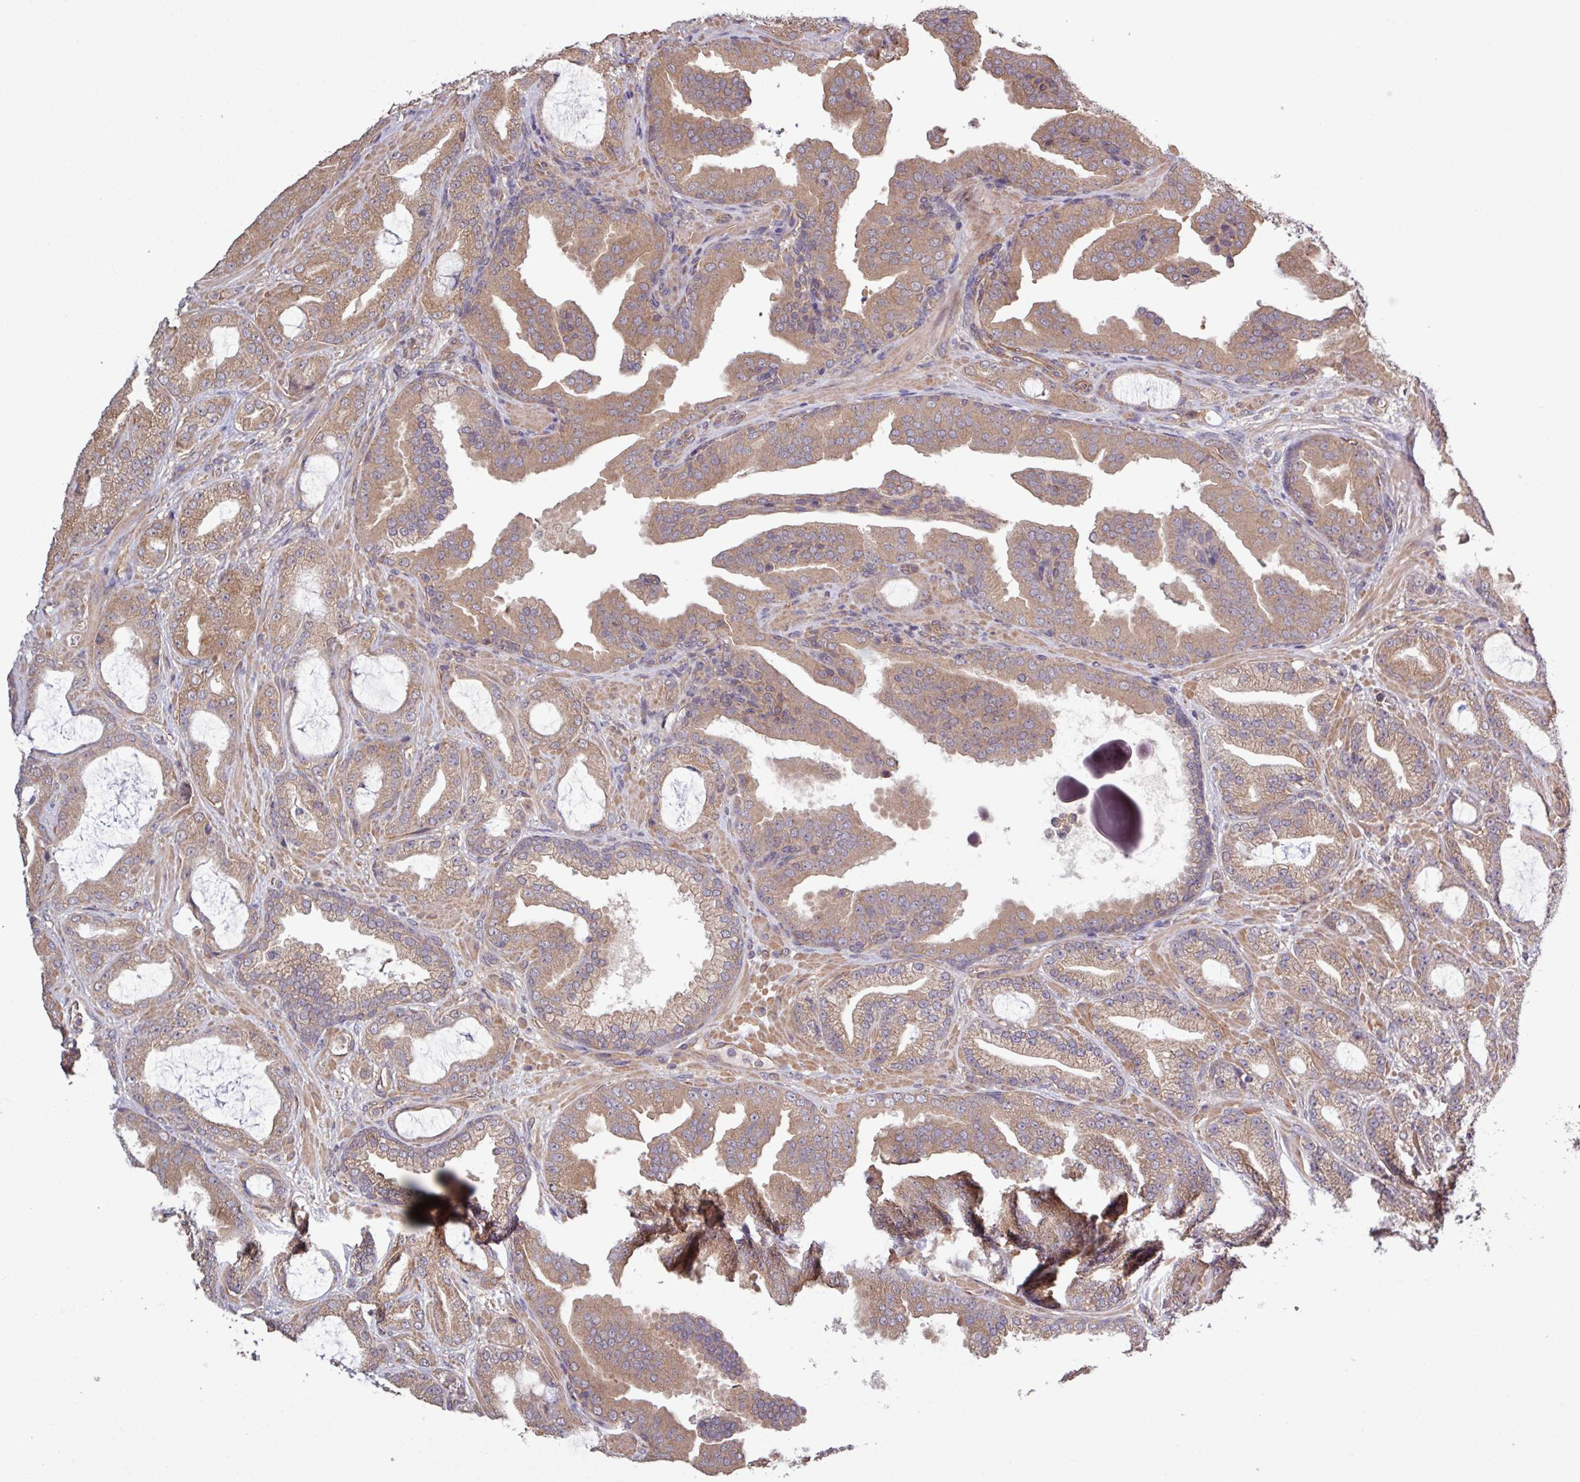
{"staining": {"intensity": "moderate", "quantity": ">75%", "location": "cytoplasmic/membranous"}, "tissue": "prostate cancer", "cell_type": "Tumor cells", "image_type": "cancer", "snomed": [{"axis": "morphology", "description": "Adenocarcinoma, High grade"}, {"axis": "topography", "description": "Prostate"}], "caption": "Human prostate cancer stained with a protein marker shows moderate staining in tumor cells.", "gene": "TRABD2A", "patient": {"sex": "male", "age": 68}}